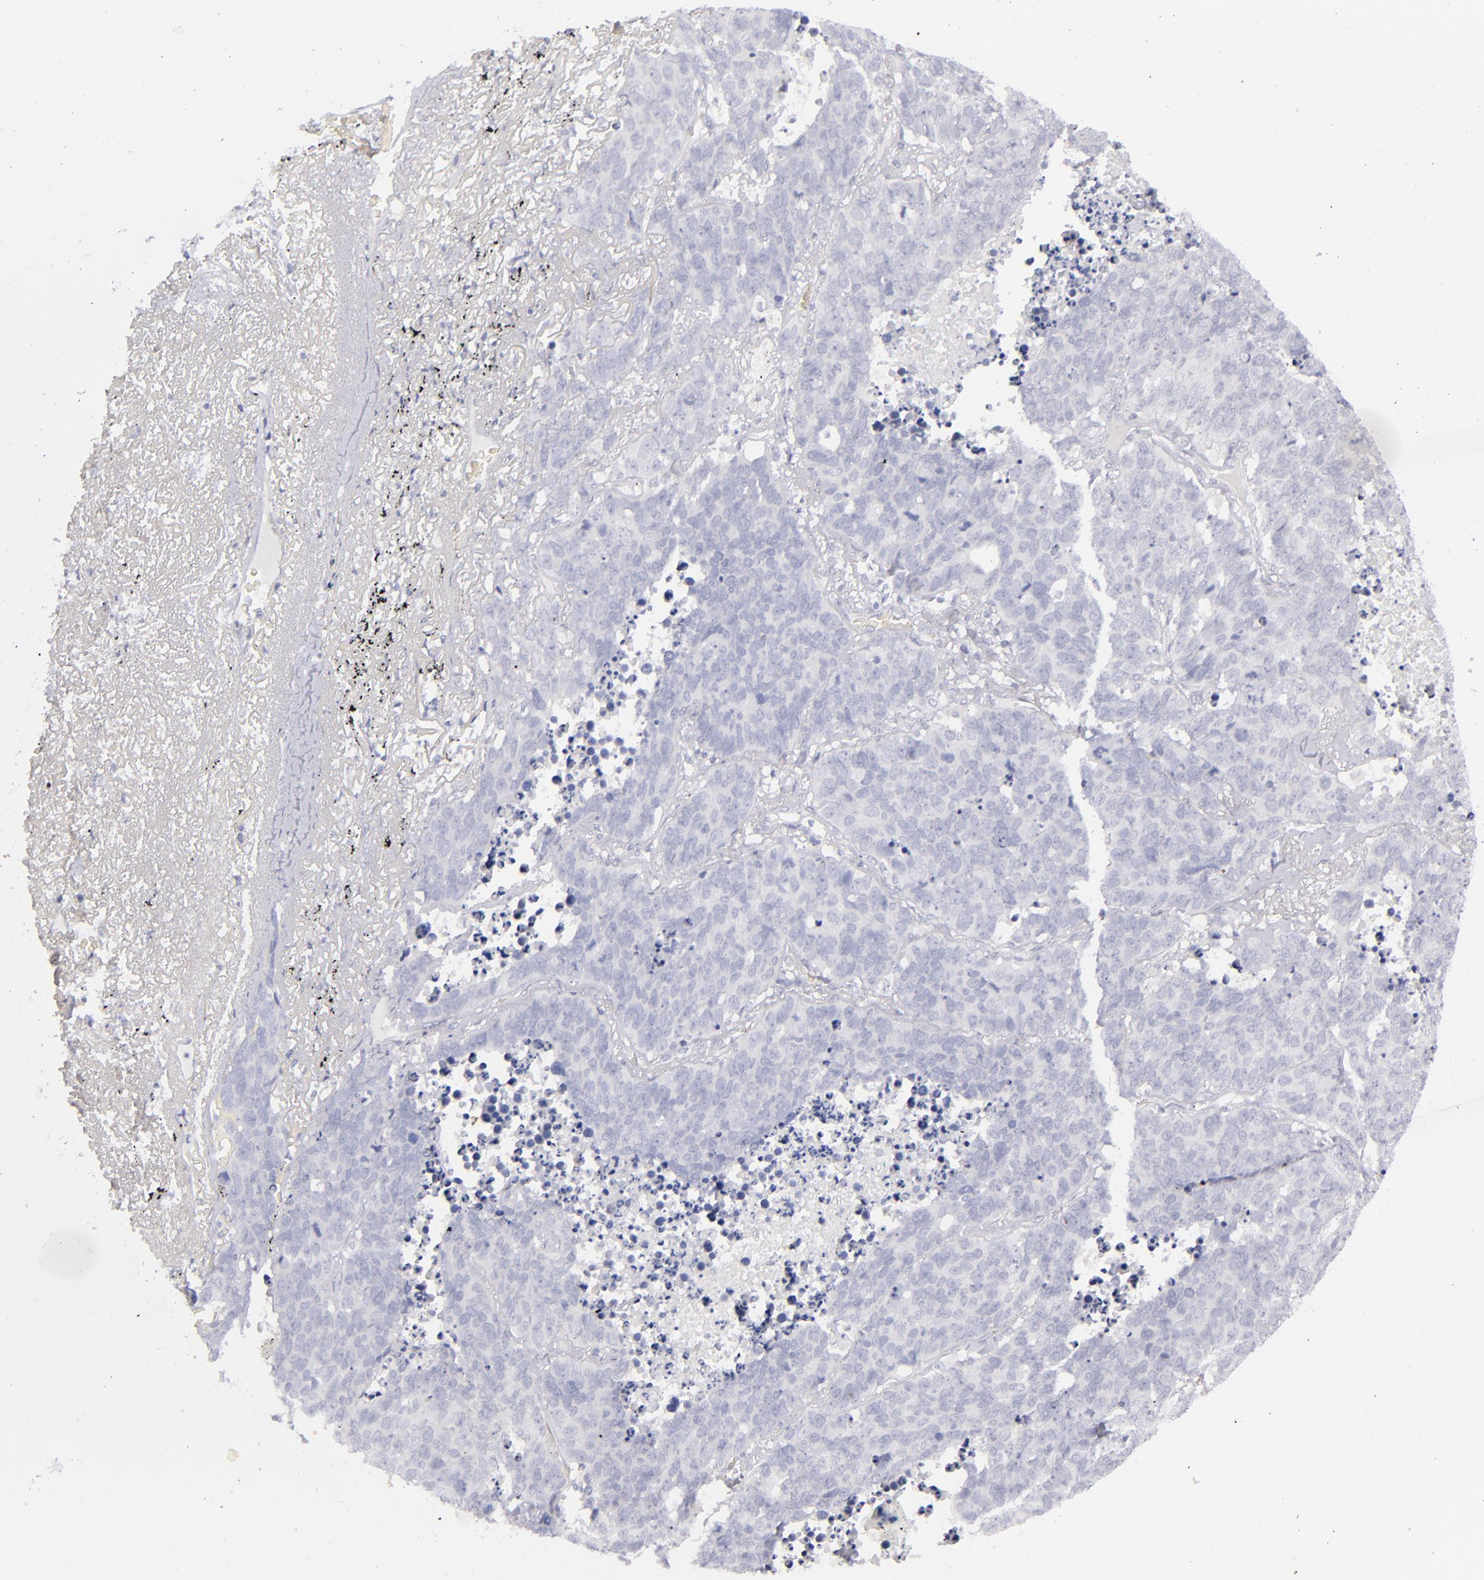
{"staining": {"intensity": "negative", "quantity": "none", "location": "none"}, "tissue": "lung cancer", "cell_type": "Tumor cells", "image_type": "cancer", "snomed": [{"axis": "morphology", "description": "Carcinoid, malignant, NOS"}, {"axis": "topography", "description": "Lung"}], "caption": "This is a histopathology image of IHC staining of lung cancer, which shows no staining in tumor cells.", "gene": "CD22", "patient": {"sex": "male", "age": 60}}